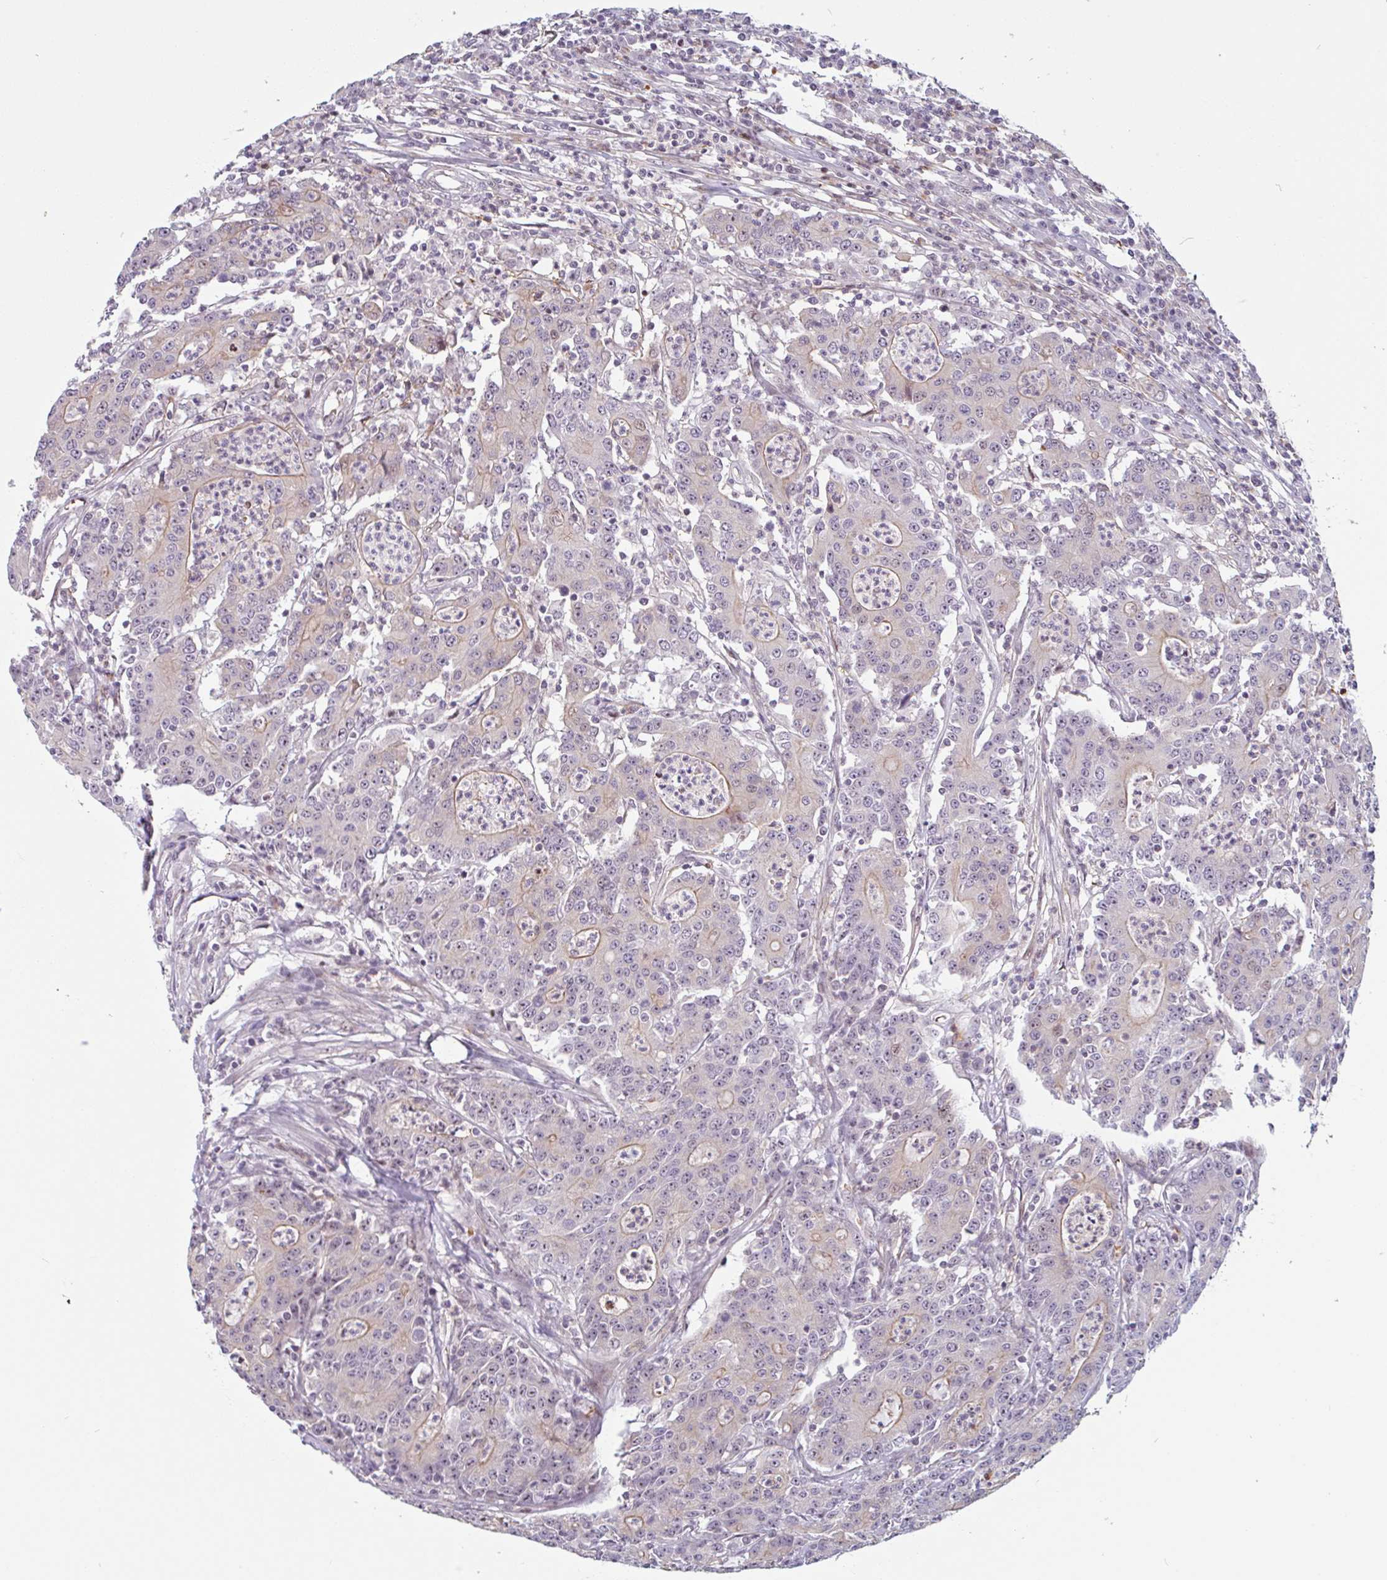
{"staining": {"intensity": "moderate", "quantity": "<25%", "location": "cytoplasmic/membranous"}, "tissue": "colorectal cancer", "cell_type": "Tumor cells", "image_type": "cancer", "snomed": [{"axis": "morphology", "description": "Adenocarcinoma, NOS"}, {"axis": "topography", "description": "Colon"}], "caption": "Human colorectal cancer (adenocarcinoma) stained for a protein (brown) displays moderate cytoplasmic/membranous positive staining in about <25% of tumor cells.", "gene": "TMEM119", "patient": {"sex": "male", "age": 83}}